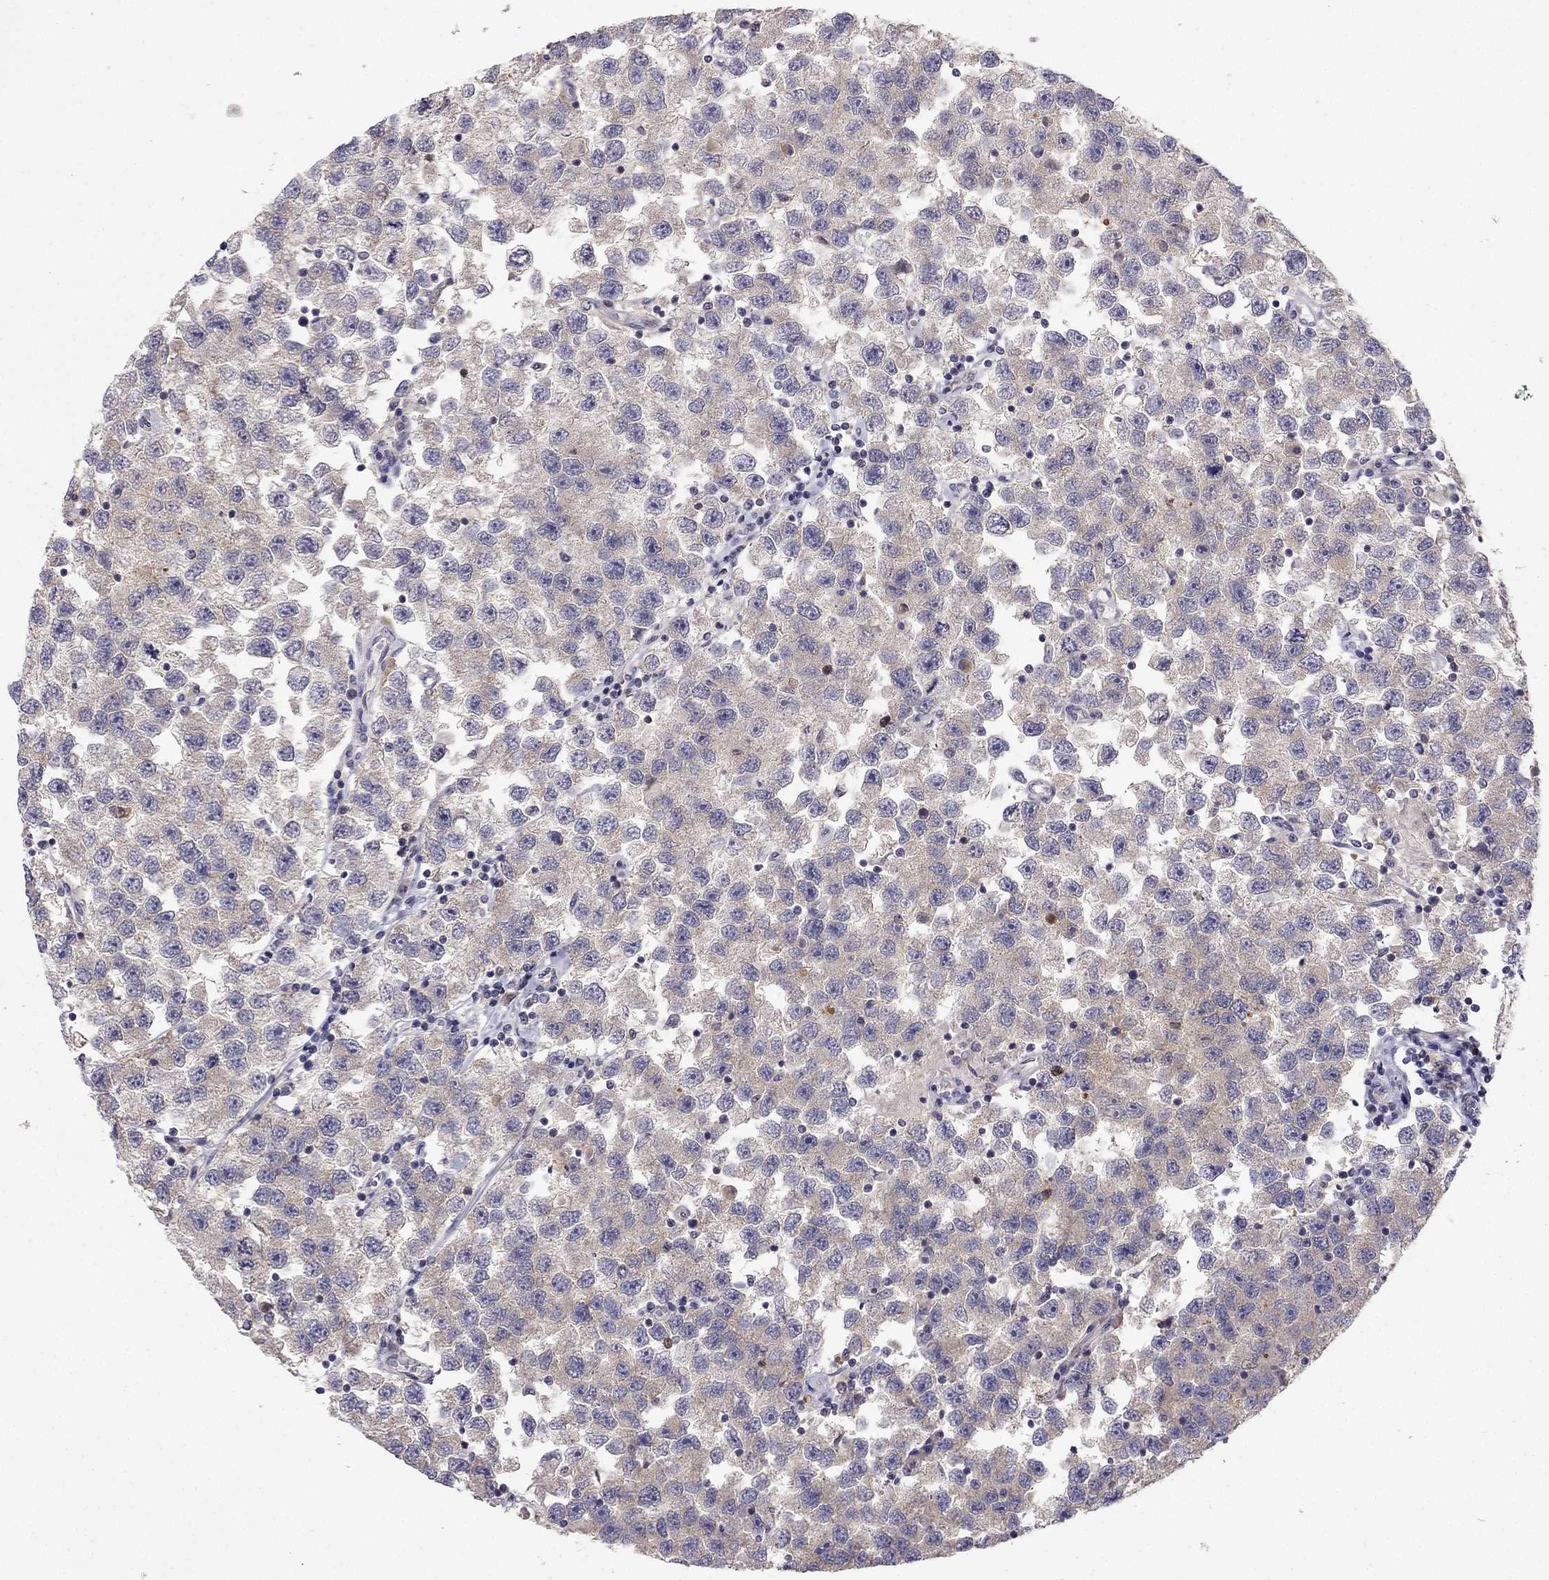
{"staining": {"intensity": "weak", "quantity": "25%-75%", "location": "cytoplasmic/membranous"}, "tissue": "testis cancer", "cell_type": "Tumor cells", "image_type": "cancer", "snomed": [{"axis": "morphology", "description": "Seminoma, NOS"}, {"axis": "topography", "description": "Testis"}], "caption": "Immunohistochemistry (IHC) of human testis seminoma exhibits low levels of weak cytoplasmic/membranous staining in approximately 25%-75% of tumor cells.", "gene": "STXBP5", "patient": {"sex": "male", "age": 26}}